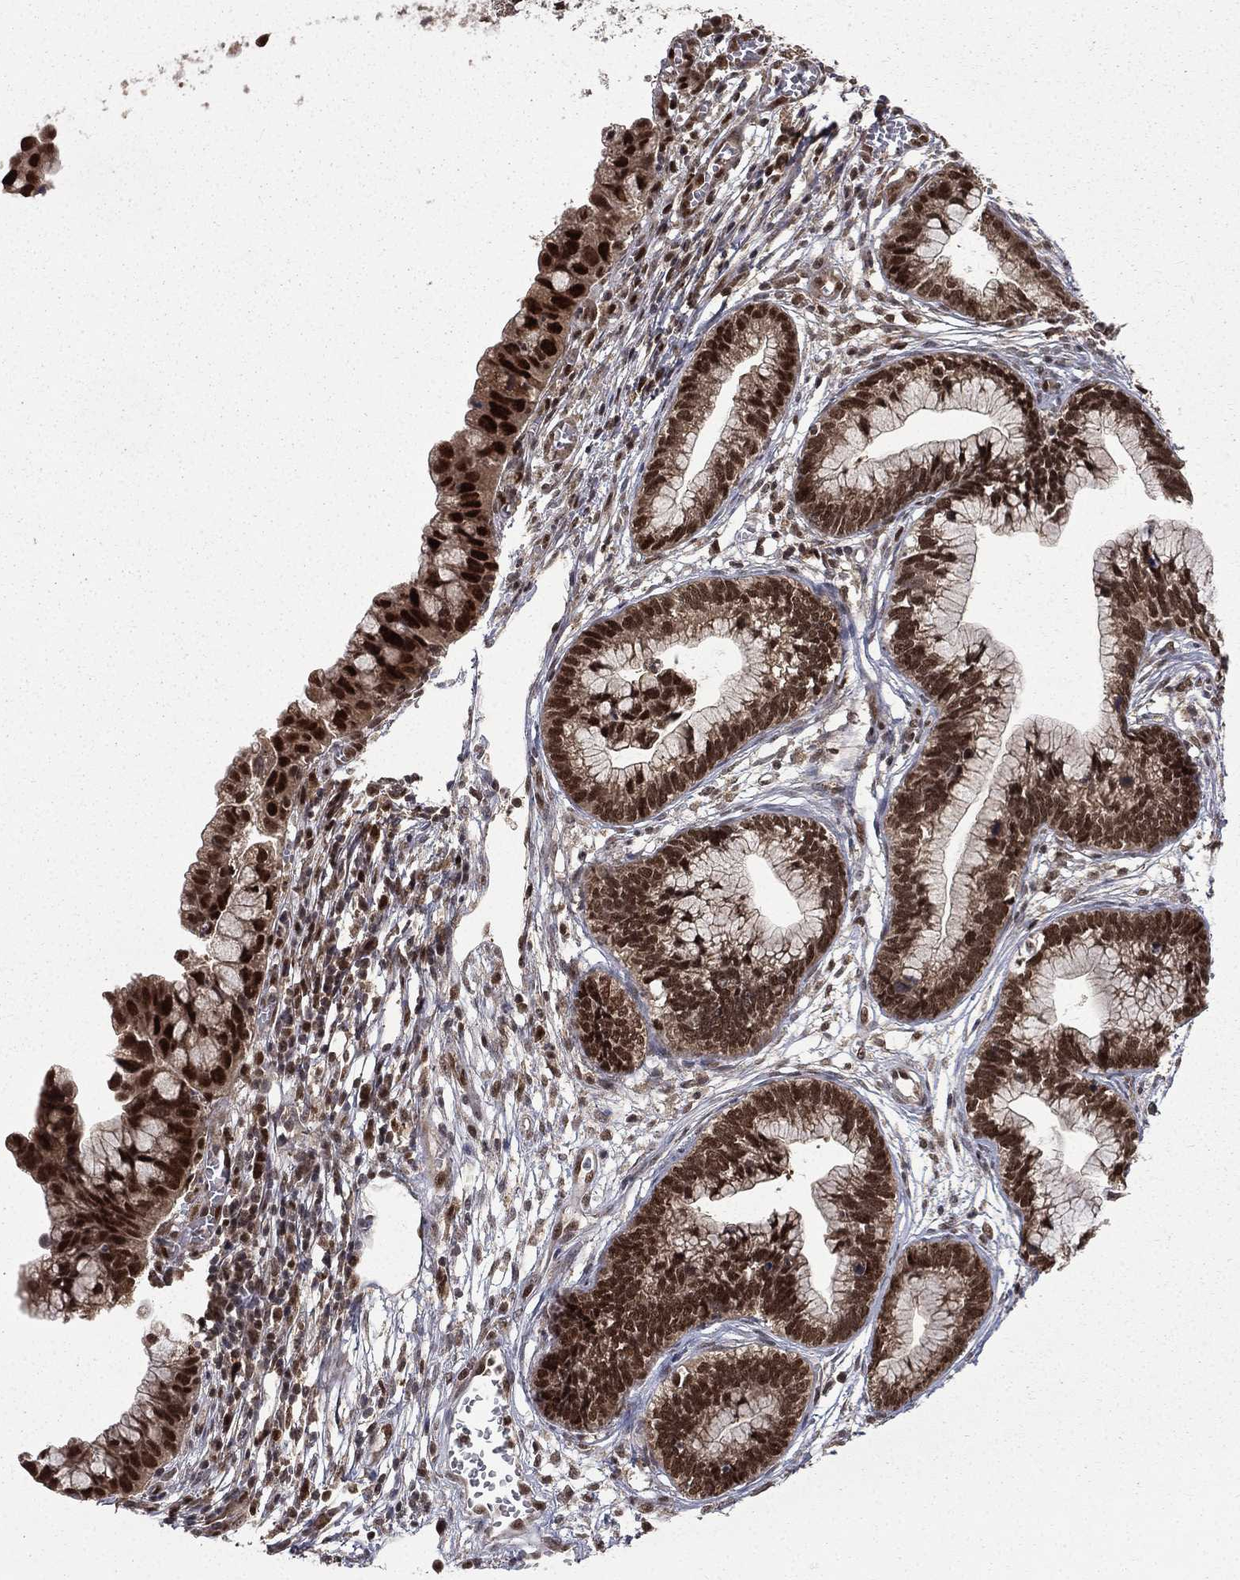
{"staining": {"intensity": "strong", "quantity": ">75%", "location": "nuclear"}, "tissue": "cervical cancer", "cell_type": "Tumor cells", "image_type": "cancer", "snomed": [{"axis": "morphology", "description": "Adenocarcinoma, NOS"}, {"axis": "topography", "description": "Cervix"}], "caption": "Brown immunohistochemical staining in human cervical adenocarcinoma reveals strong nuclear expression in about >75% of tumor cells. The protein of interest is shown in brown color, while the nuclei are stained blue.", "gene": "JMJD6", "patient": {"sex": "female", "age": 44}}